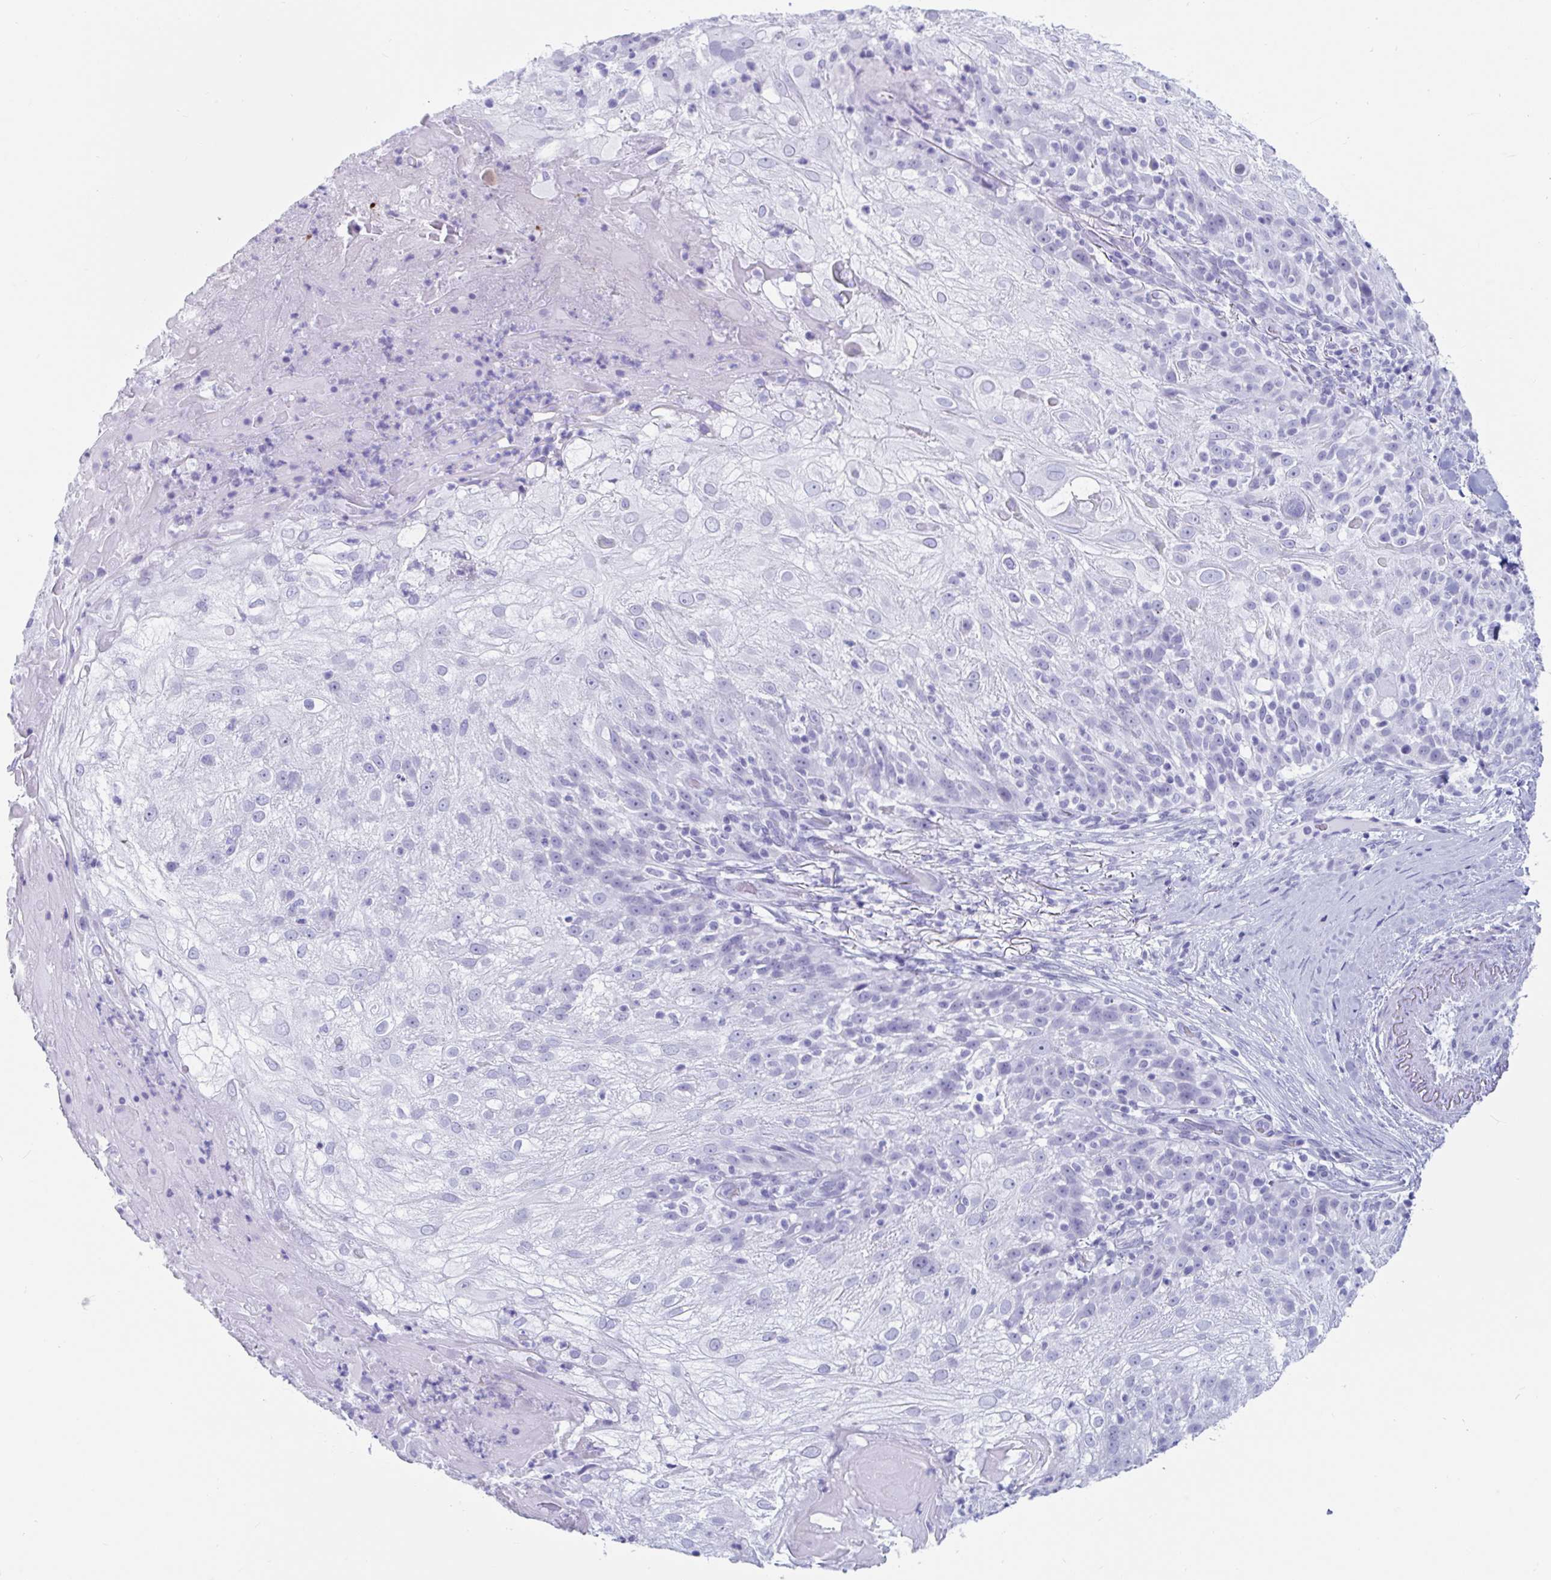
{"staining": {"intensity": "negative", "quantity": "none", "location": "none"}, "tissue": "skin cancer", "cell_type": "Tumor cells", "image_type": "cancer", "snomed": [{"axis": "morphology", "description": "Normal tissue, NOS"}, {"axis": "morphology", "description": "Squamous cell carcinoma, NOS"}, {"axis": "topography", "description": "Skin"}], "caption": "The photomicrograph displays no staining of tumor cells in skin cancer (squamous cell carcinoma). (DAB (3,3'-diaminobenzidine) IHC with hematoxylin counter stain).", "gene": "GKN2", "patient": {"sex": "female", "age": 83}}